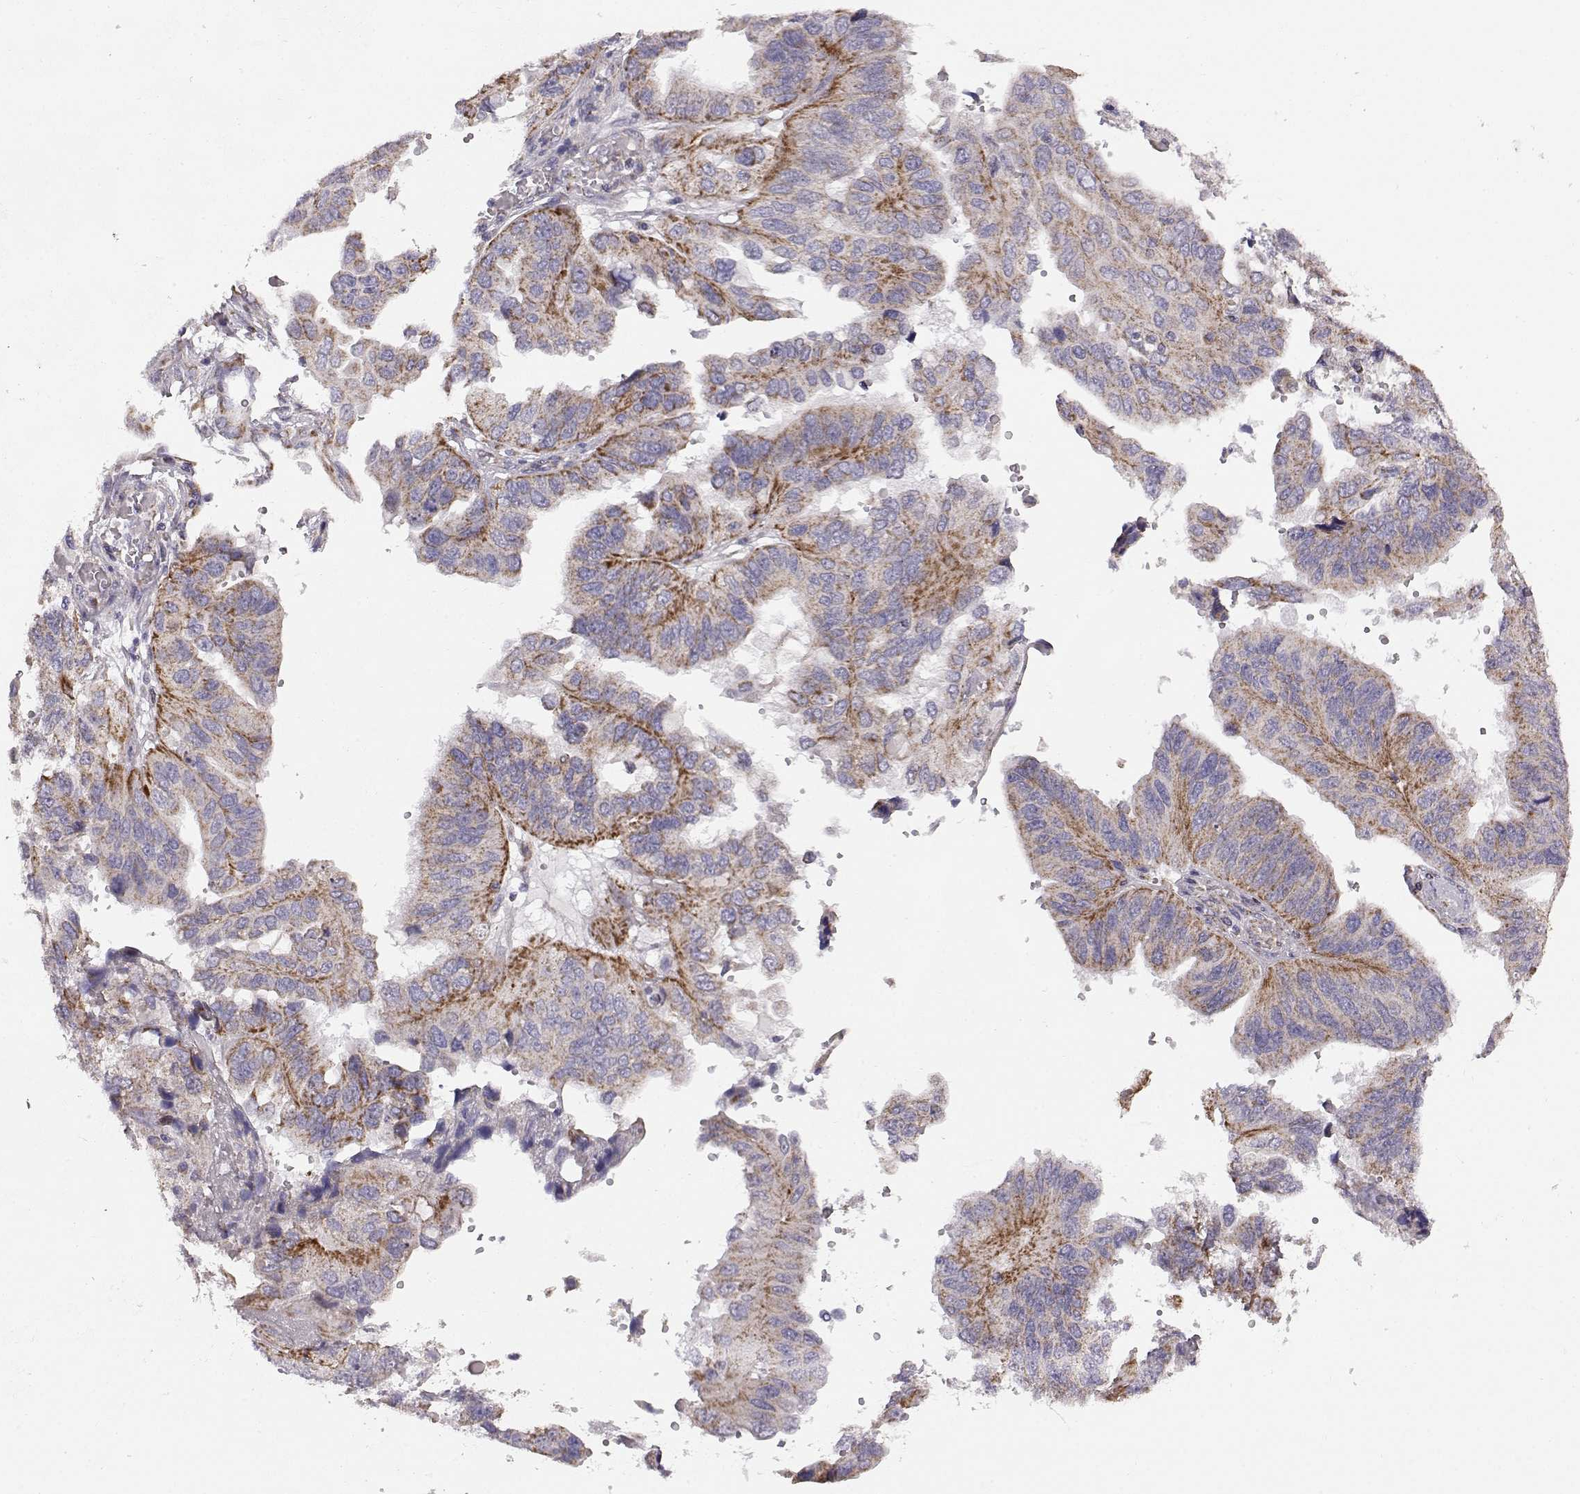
{"staining": {"intensity": "moderate", "quantity": "<25%", "location": "cytoplasmic/membranous"}, "tissue": "ovarian cancer", "cell_type": "Tumor cells", "image_type": "cancer", "snomed": [{"axis": "morphology", "description": "Cystadenocarcinoma, serous, NOS"}, {"axis": "topography", "description": "Ovary"}], "caption": "Moderate cytoplasmic/membranous protein expression is appreciated in approximately <25% of tumor cells in ovarian serous cystadenocarcinoma. (IHC, brightfield microscopy, high magnification).", "gene": "FAM8A1", "patient": {"sex": "female", "age": 79}}